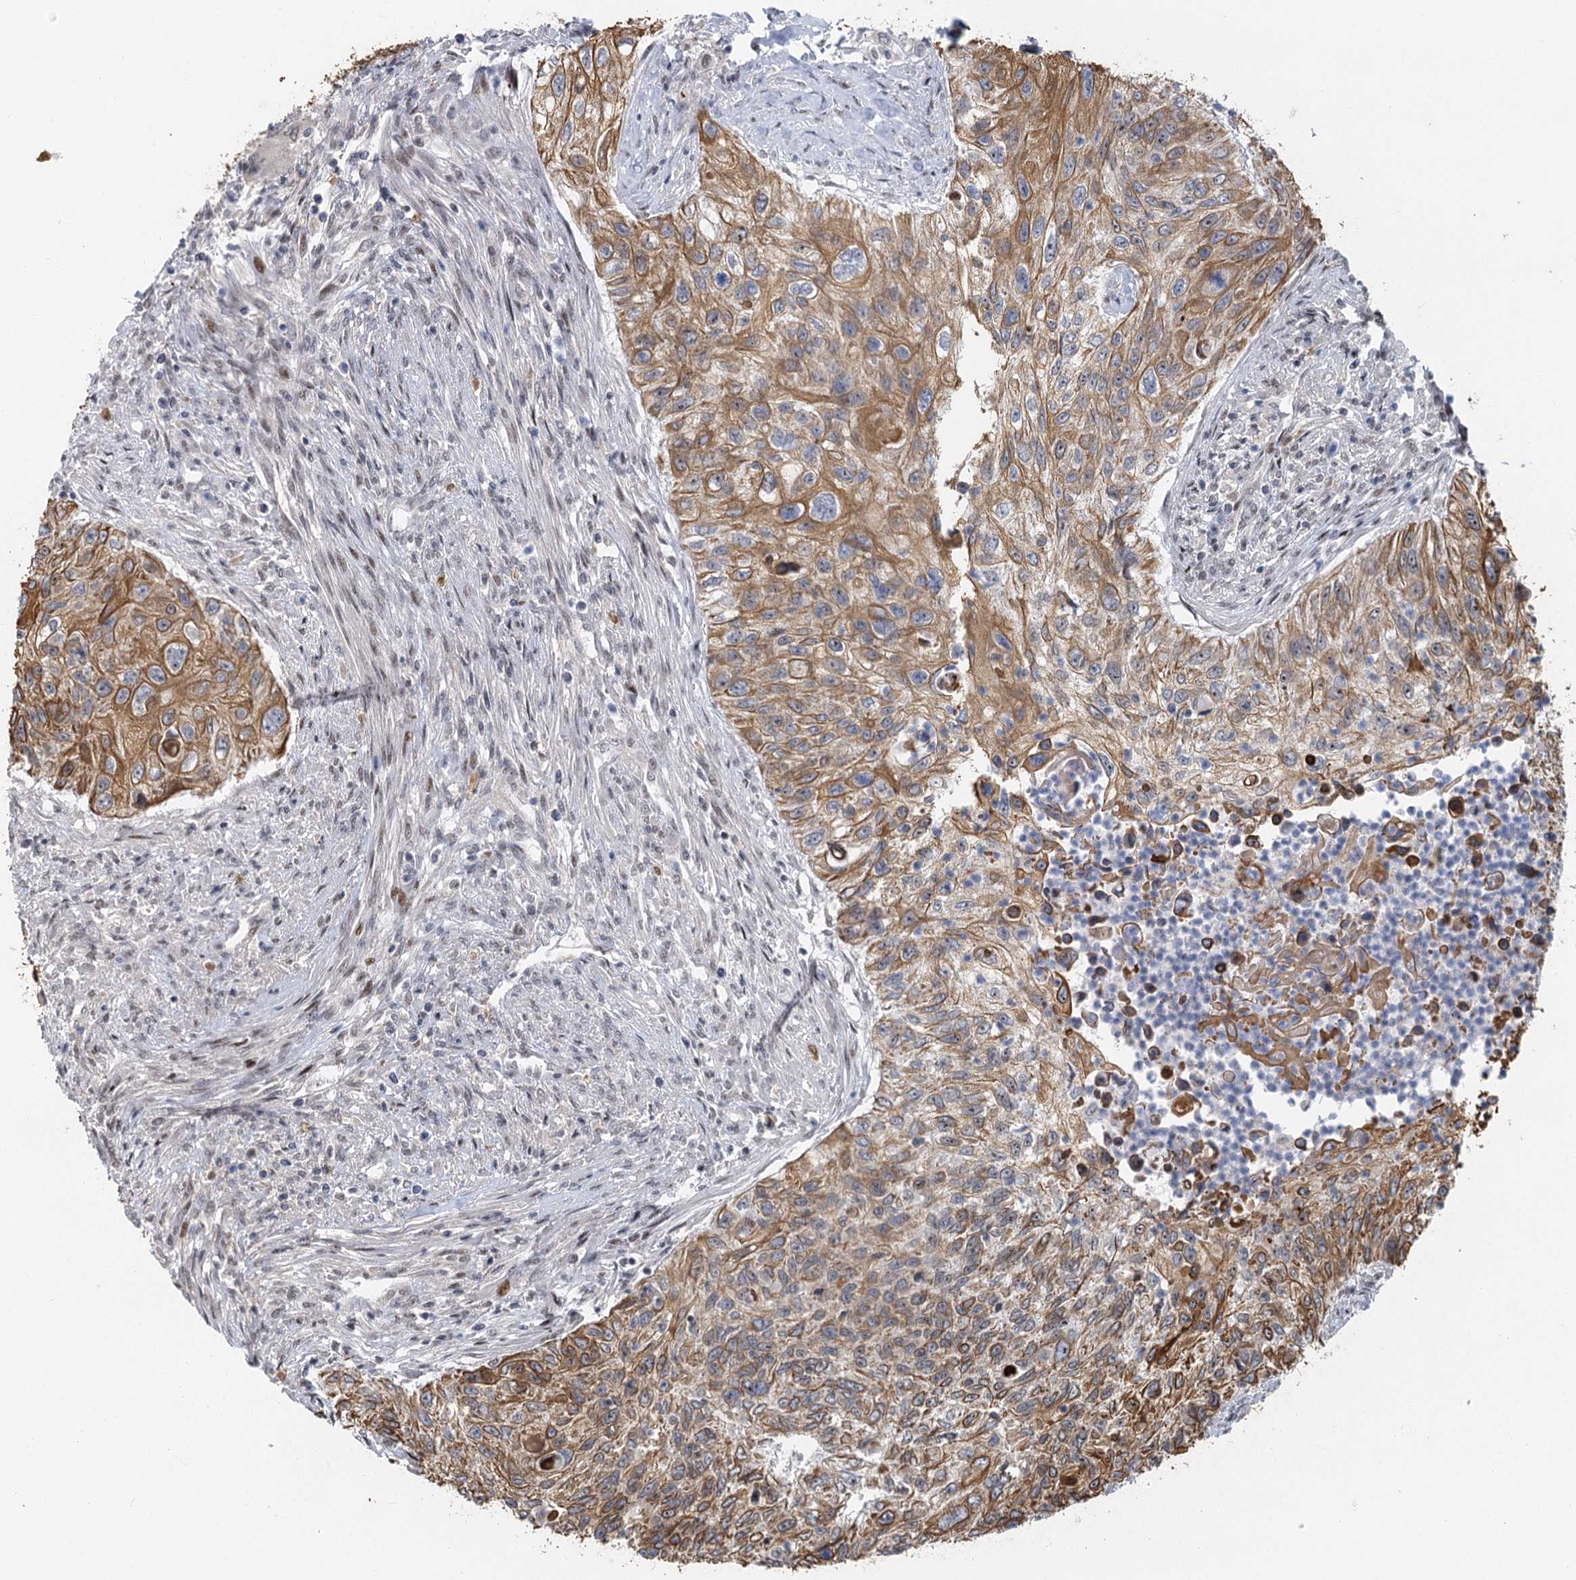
{"staining": {"intensity": "moderate", "quantity": ">75%", "location": "cytoplasmic/membranous"}, "tissue": "urothelial cancer", "cell_type": "Tumor cells", "image_type": "cancer", "snomed": [{"axis": "morphology", "description": "Urothelial carcinoma, High grade"}, {"axis": "topography", "description": "Urinary bladder"}], "caption": "The image exhibits immunohistochemical staining of urothelial cancer. There is moderate cytoplasmic/membranous expression is identified in about >75% of tumor cells. (Stains: DAB in brown, nuclei in blue, Microscopy: brightfield microscopy at high magnification).", "gene": "IL11RA", "patient": {"sex": "female", "age": 60}}